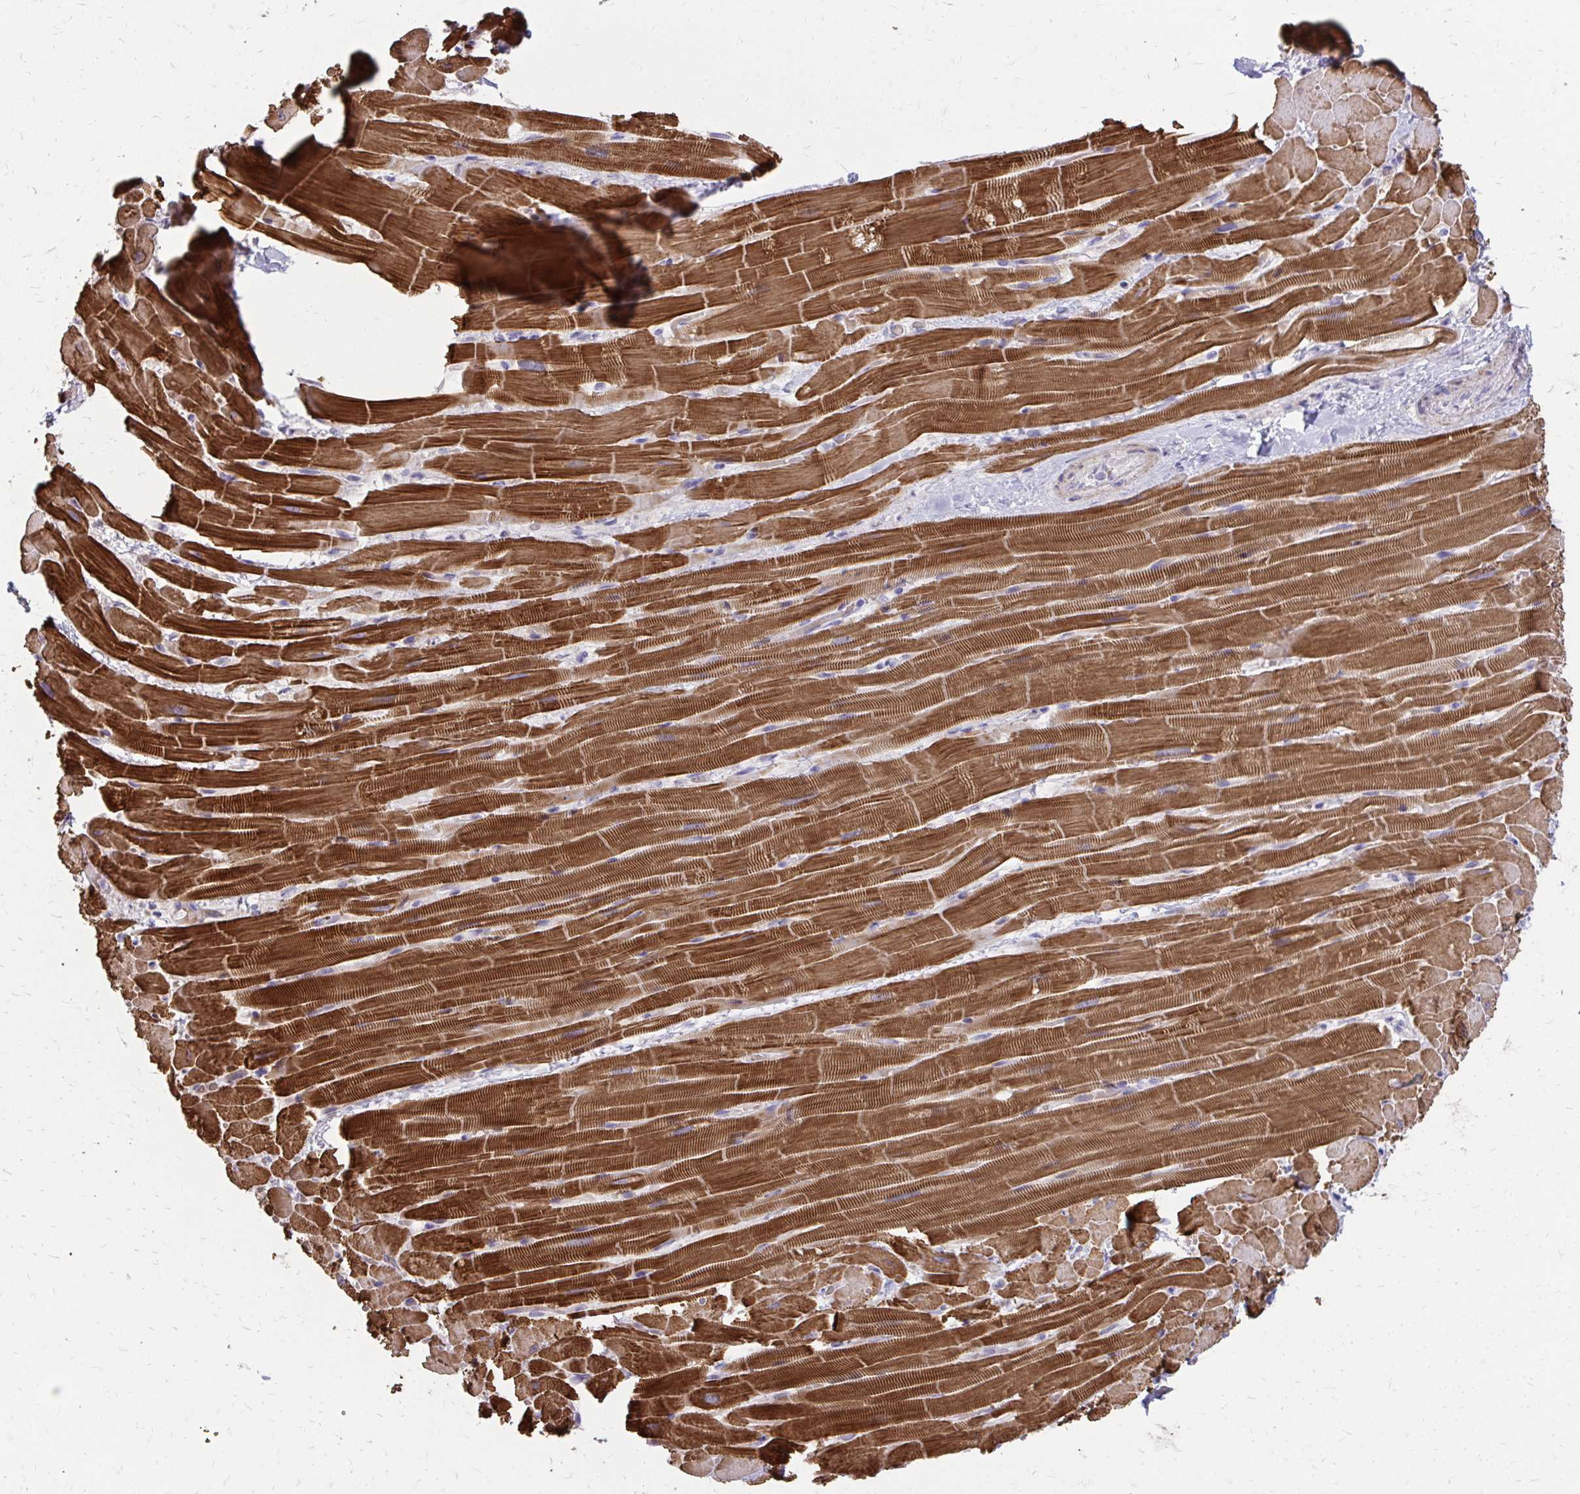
{"staining": {"intensity": "strong", "quantity": ">75%", "location": "cytoplasmic/membranous"}, "tissue": "heart muscle", "cell_type": "Cardiomyocytes", "image_type": "normal", "snomed": [{"axis": "morphology", "description": "Normal tissue, NOS"}, {"axis": "topography", "description": "Heart"}], "caption": "Immunohistochemistry (IHC) (DAB (3,3'-diaminobenzidine)) staining of normal heart muscle exhibits strong cytoplasmic/membranous protein expression in approximately >75% of cardiomyocytes.", "gene": "MYORG", "patient": {"sex": "male", "age": 37}}